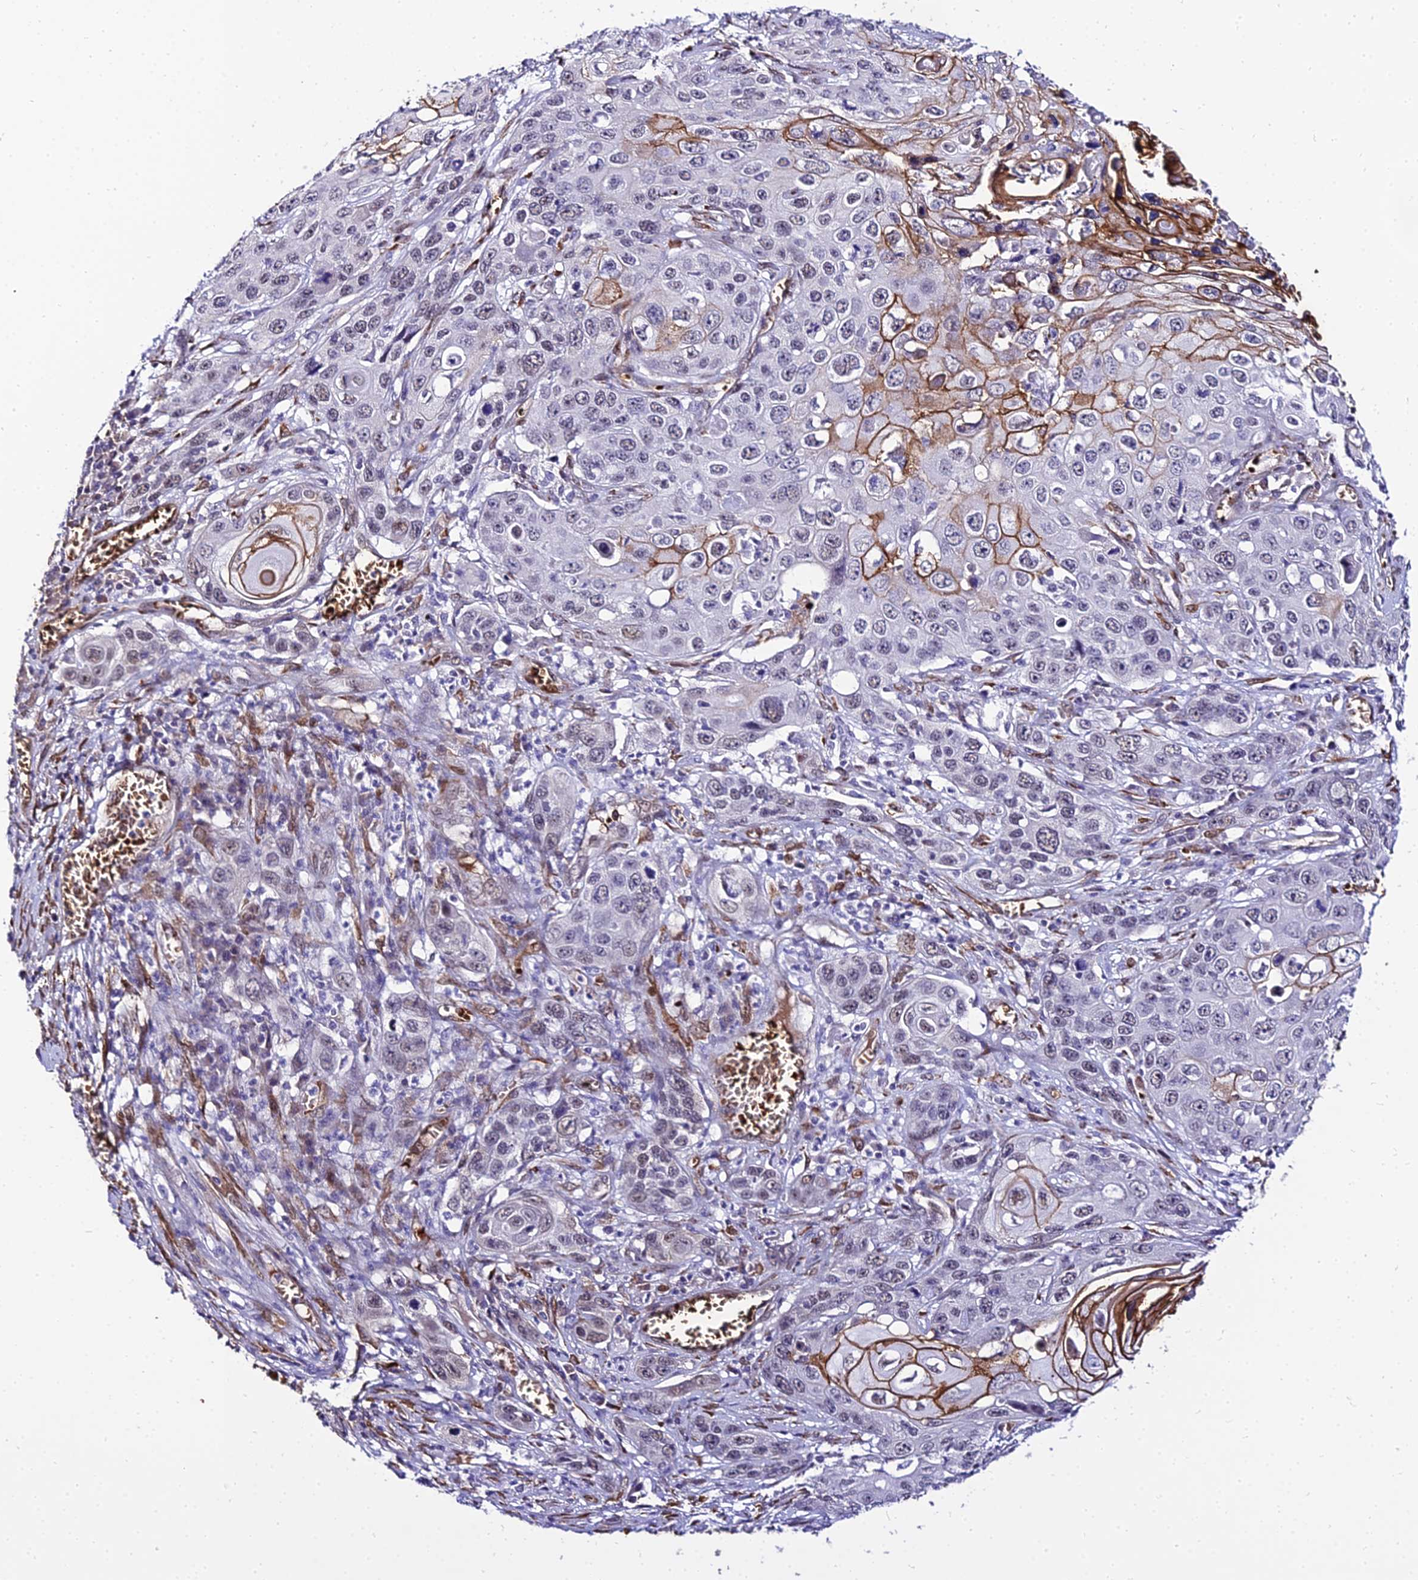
{"staining": {"intensity": "strong", "quantity": "<25%", "location": "cytoplasmic/membranous"}, "tissue": "skin cancer", "cell_type": "Tumor cells", "image_type": "cancer", "snomed": [{"axis": "morphology", "description": "Squamous cell carcinoma, NOS"}, {"axis": "topography", "description": "Skin"}], "caption": "A brown stain shows strong cytoplasmic/membranous staining of a protein in human skin cancer (squamous cell carcinoma) tumor cells. The protein of interest is stained brown, and the nuclei are stained in blue (DAB (3,3'-diaminobenzidine) IHC with brightfield microscopy, high magnification).", "gene": "BCL9", "patient": {"sex": "male", "age": 55}}